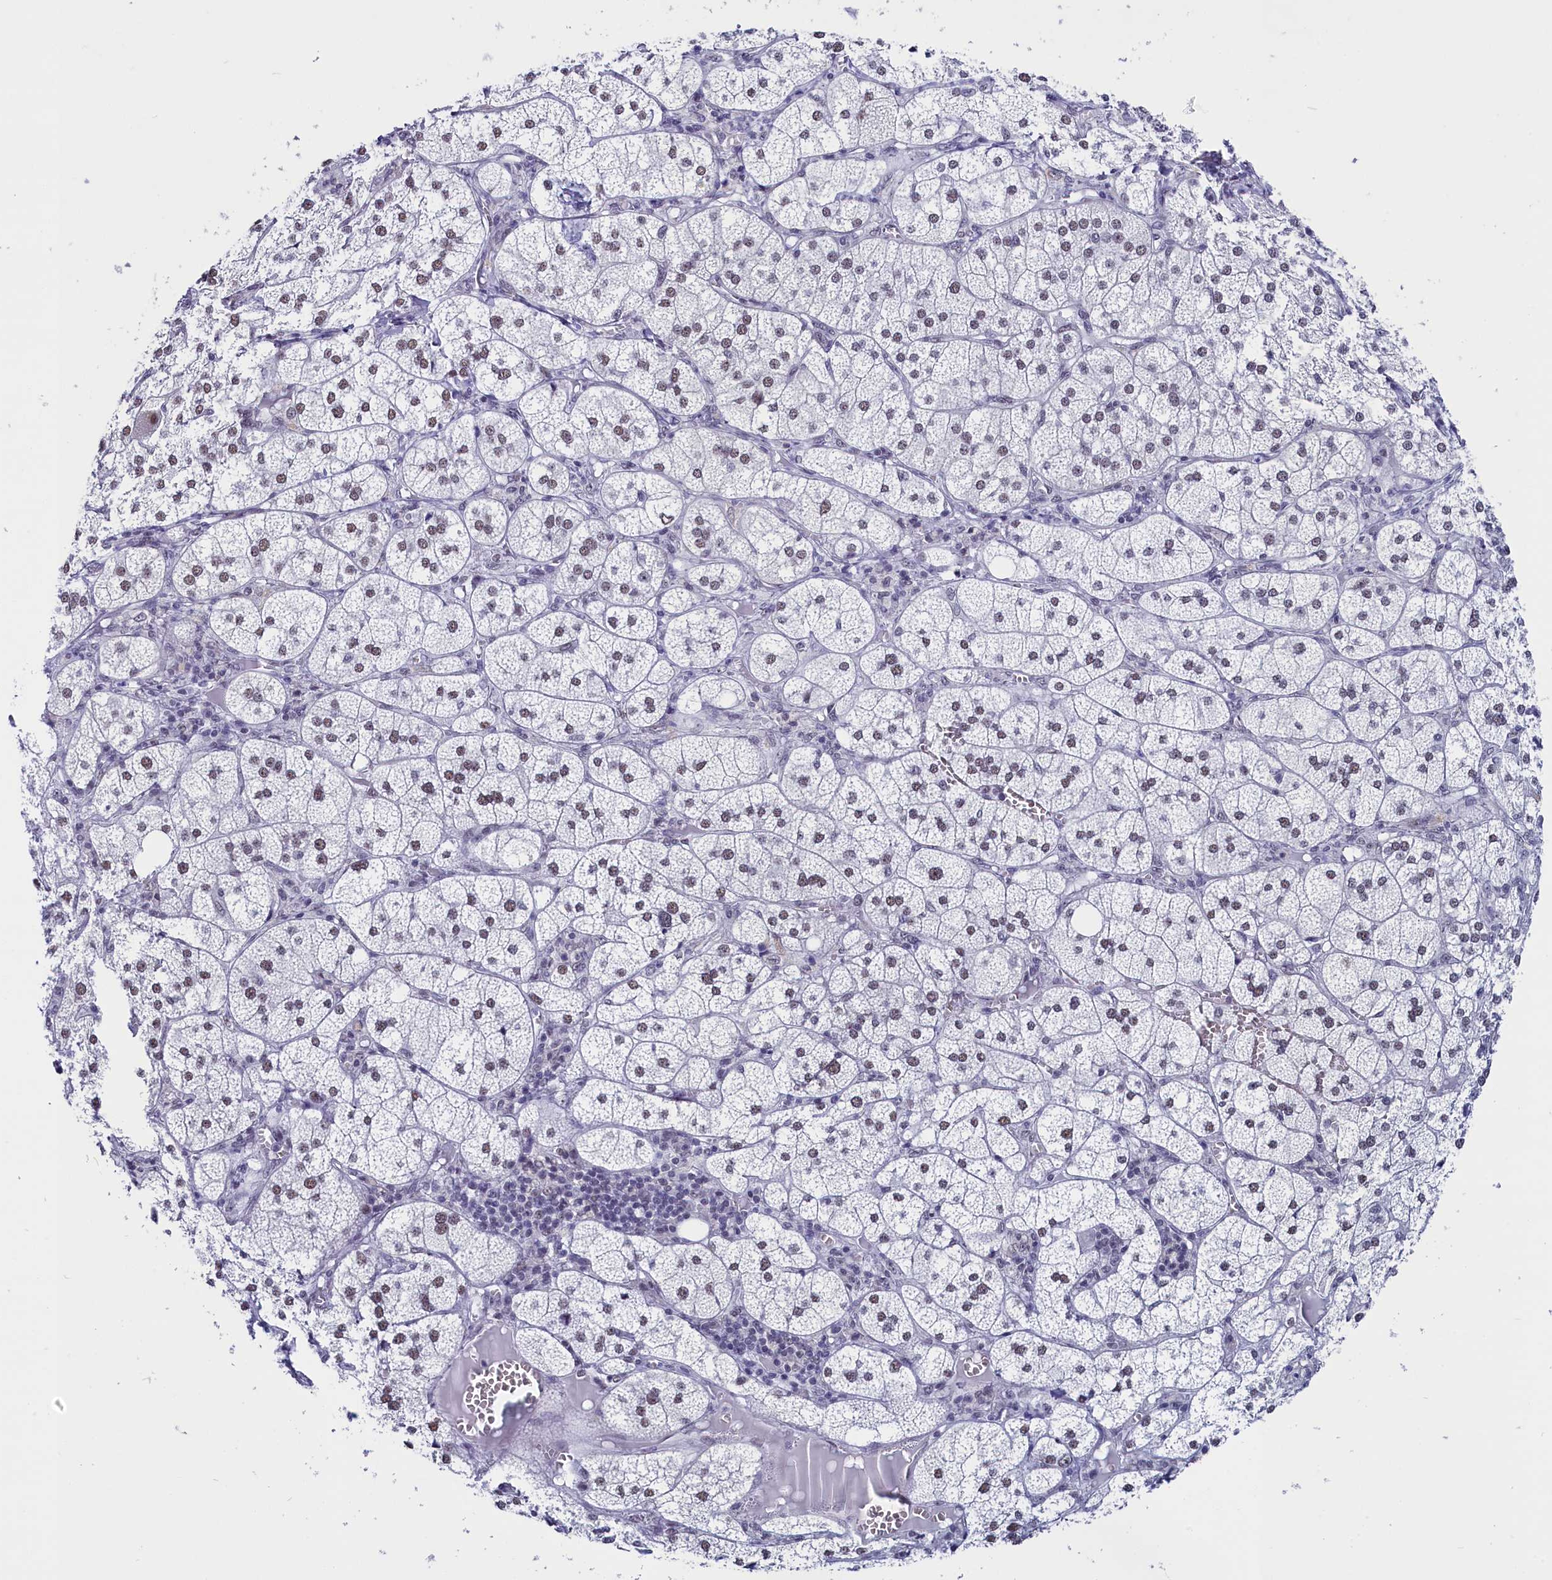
{"staining": {"intensity": "moderate", "quantity": "25%-75%", "location": "nuclear"}, "tissue": "adrenal gland", "cell_type": "Glandular cells", "image_type": "normal", "snomed": [{"axis": "morphology", "description": "Normal tissue, NOS"}, {"axis": "topography", "description": "Adrenal gland"}], "caption": "Normal adrenal gland was stained to show a protein in brown. There is medium levels of moderate nuclear staining in about 25%-75% of glandular cells. Using DAB (brown) and hematoxylin (blue) stains, captured at high magnification using brightfield microscopy.", "gene": "CD2BP2", "patient": {"sex": "female", "age": 61}}